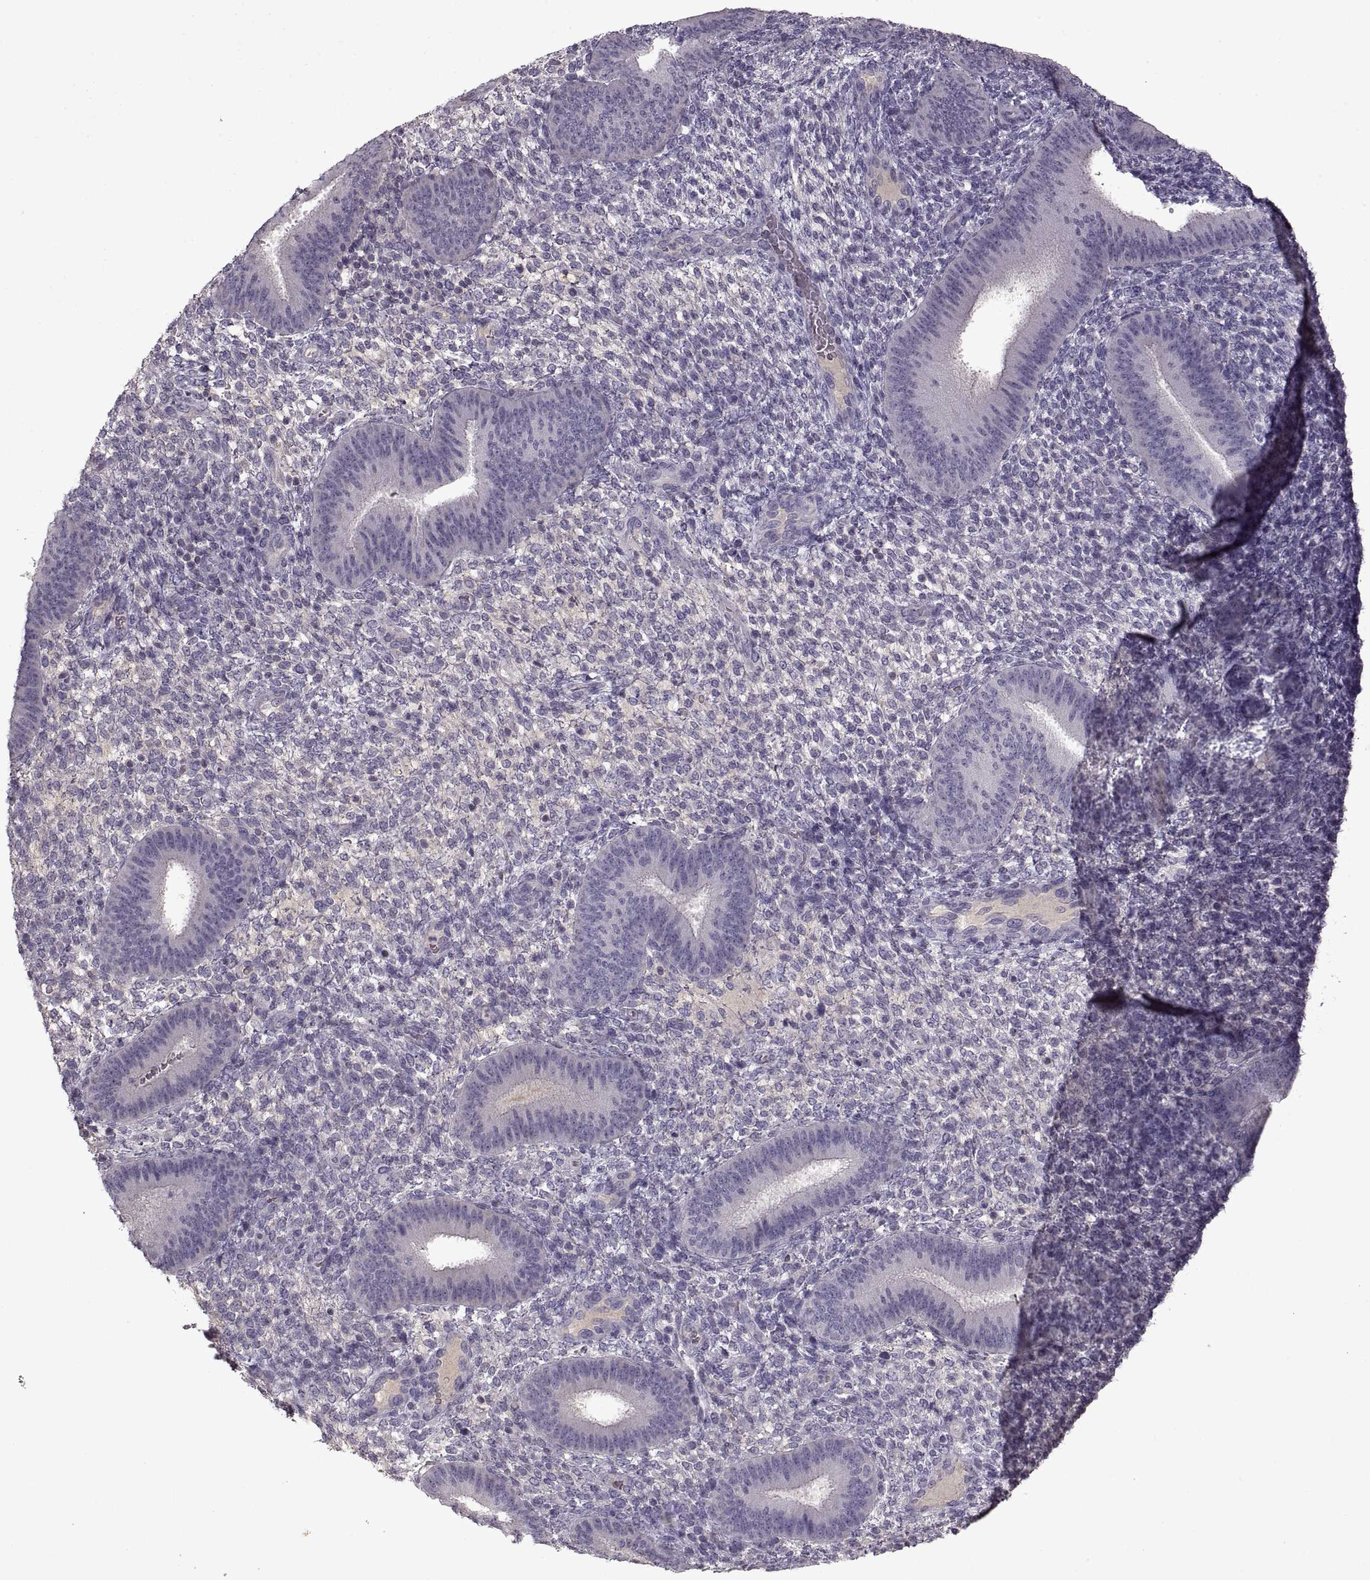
{"staining": {"intensity": "negative", "quantity": "none", "location": "none"}, "tissue": "endometrium", "cell_type": "Cells in endometrial stroma", "image_type": "normal", "snomed": [{"axis": "morphology", "description": "Normal tissue, NOS"}, {"axis": "topography", "description": "Endometrium"}], "caption": "Cells in endometrial stroma show no significant expression in unremarkable endometrium. (DAB IHC with hematoxylin counter stain).", "gene": "ADAM11", "patient": {"sex": "female", "age": 39}}